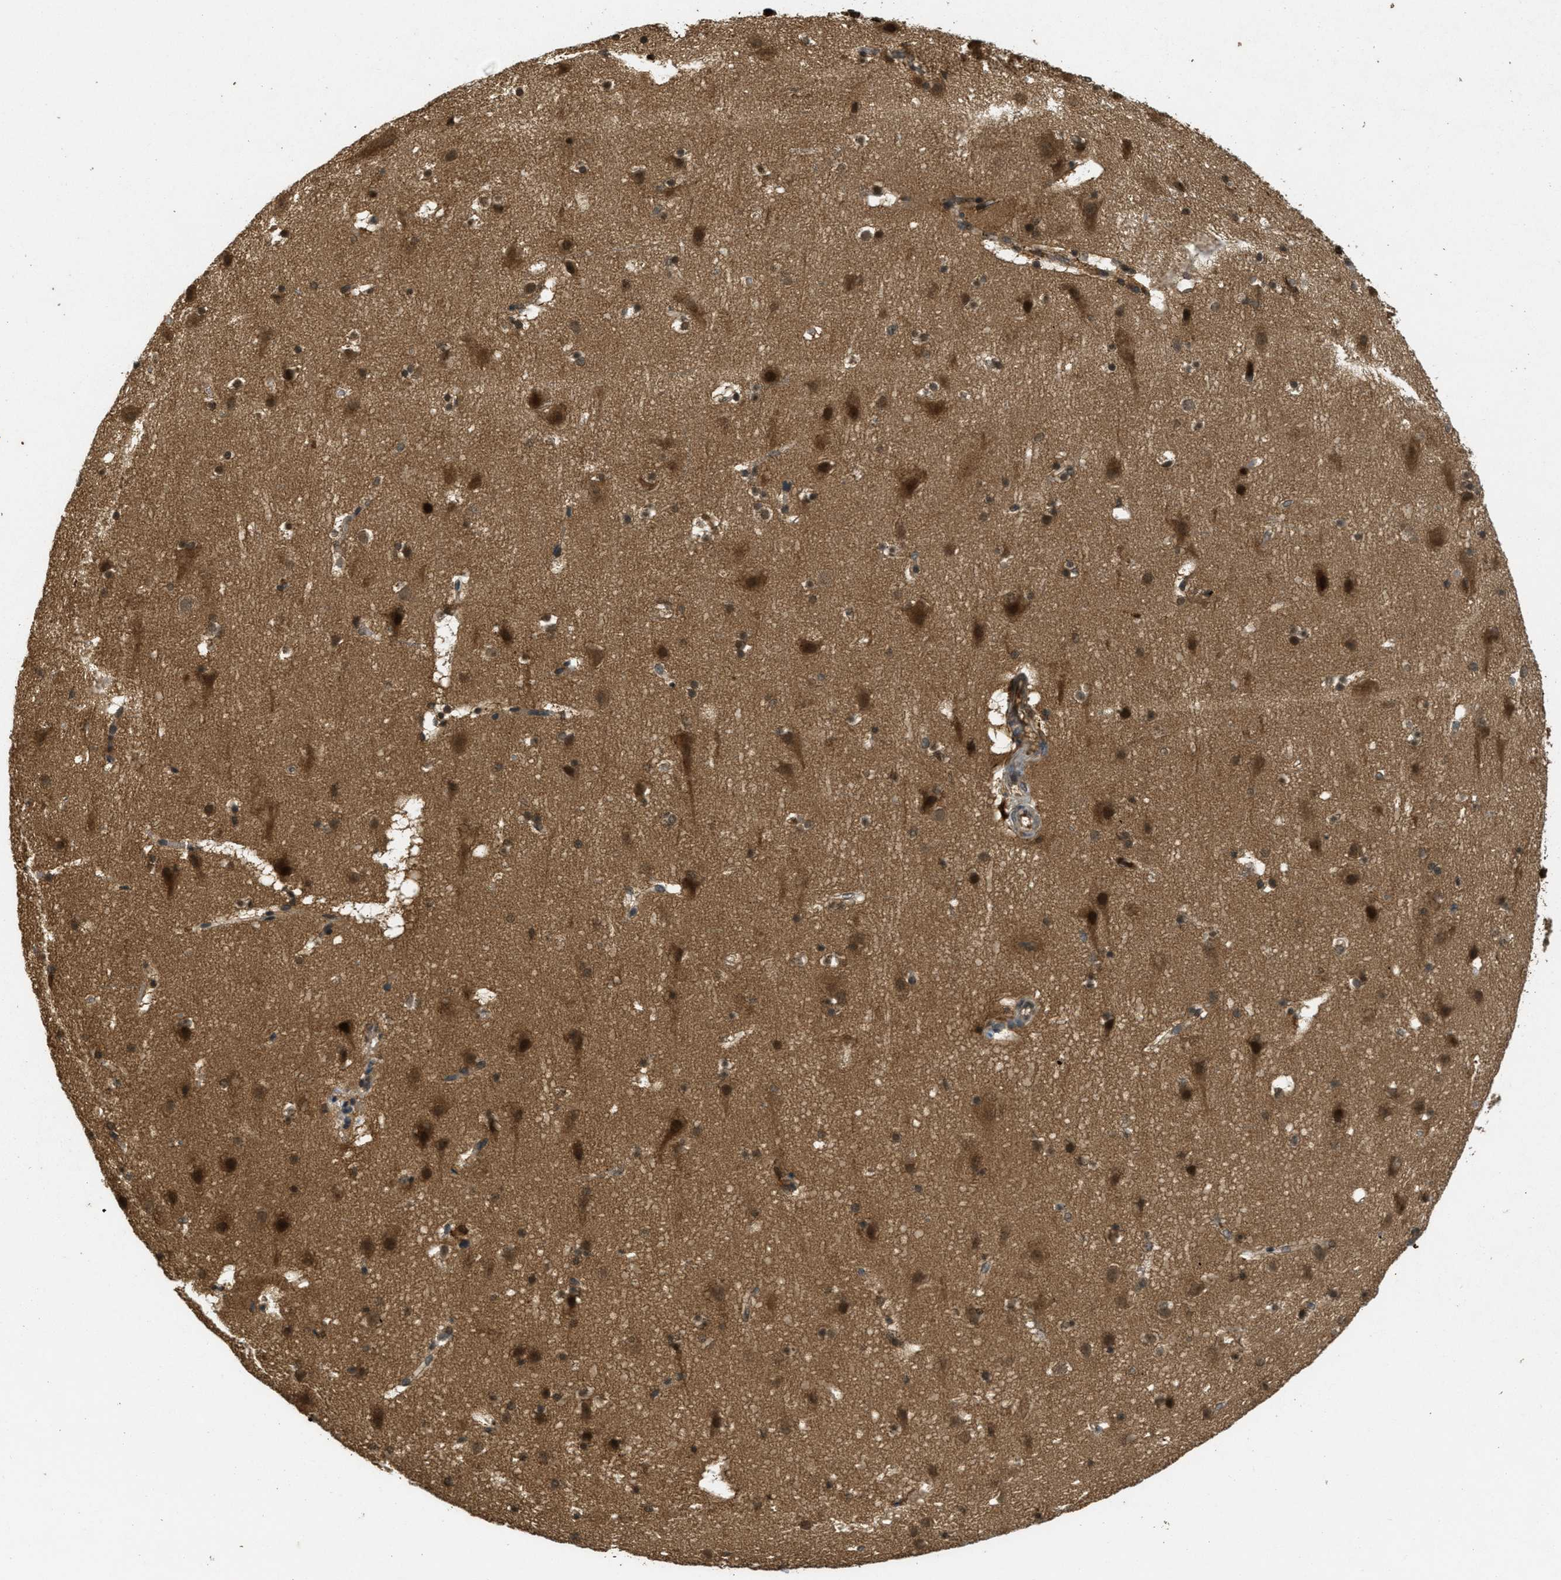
{"staining": {"intensity": "moderate", "quantity": ">75%", "location": "cytoplasmic/membranous,nuclear"}, "tissue": "cerebral cortex", "cell_type": "Endothelial cells", "image_type": "normal", "snomed": [{"axis": "morphology", "description": "Normal tissue, NOS"}, {"axis": "topography", "description": "Cerebral cortex"}], "caption": "Immunohistochemistry staining of normal cerebral cortex, which shows medium levels of moderate cytoplasmic/membranous,nuclear expression in approximately >75% of endothelial cells indicating moderate cytoplasmic/membranous,nuclear protein staining. The staining was performed using DAB (brown) for protein detection and nuclei were counterstained in hematoxylin (blue).", "gene": "ATG7", "patient": {"sex": "male", "age": 45}}